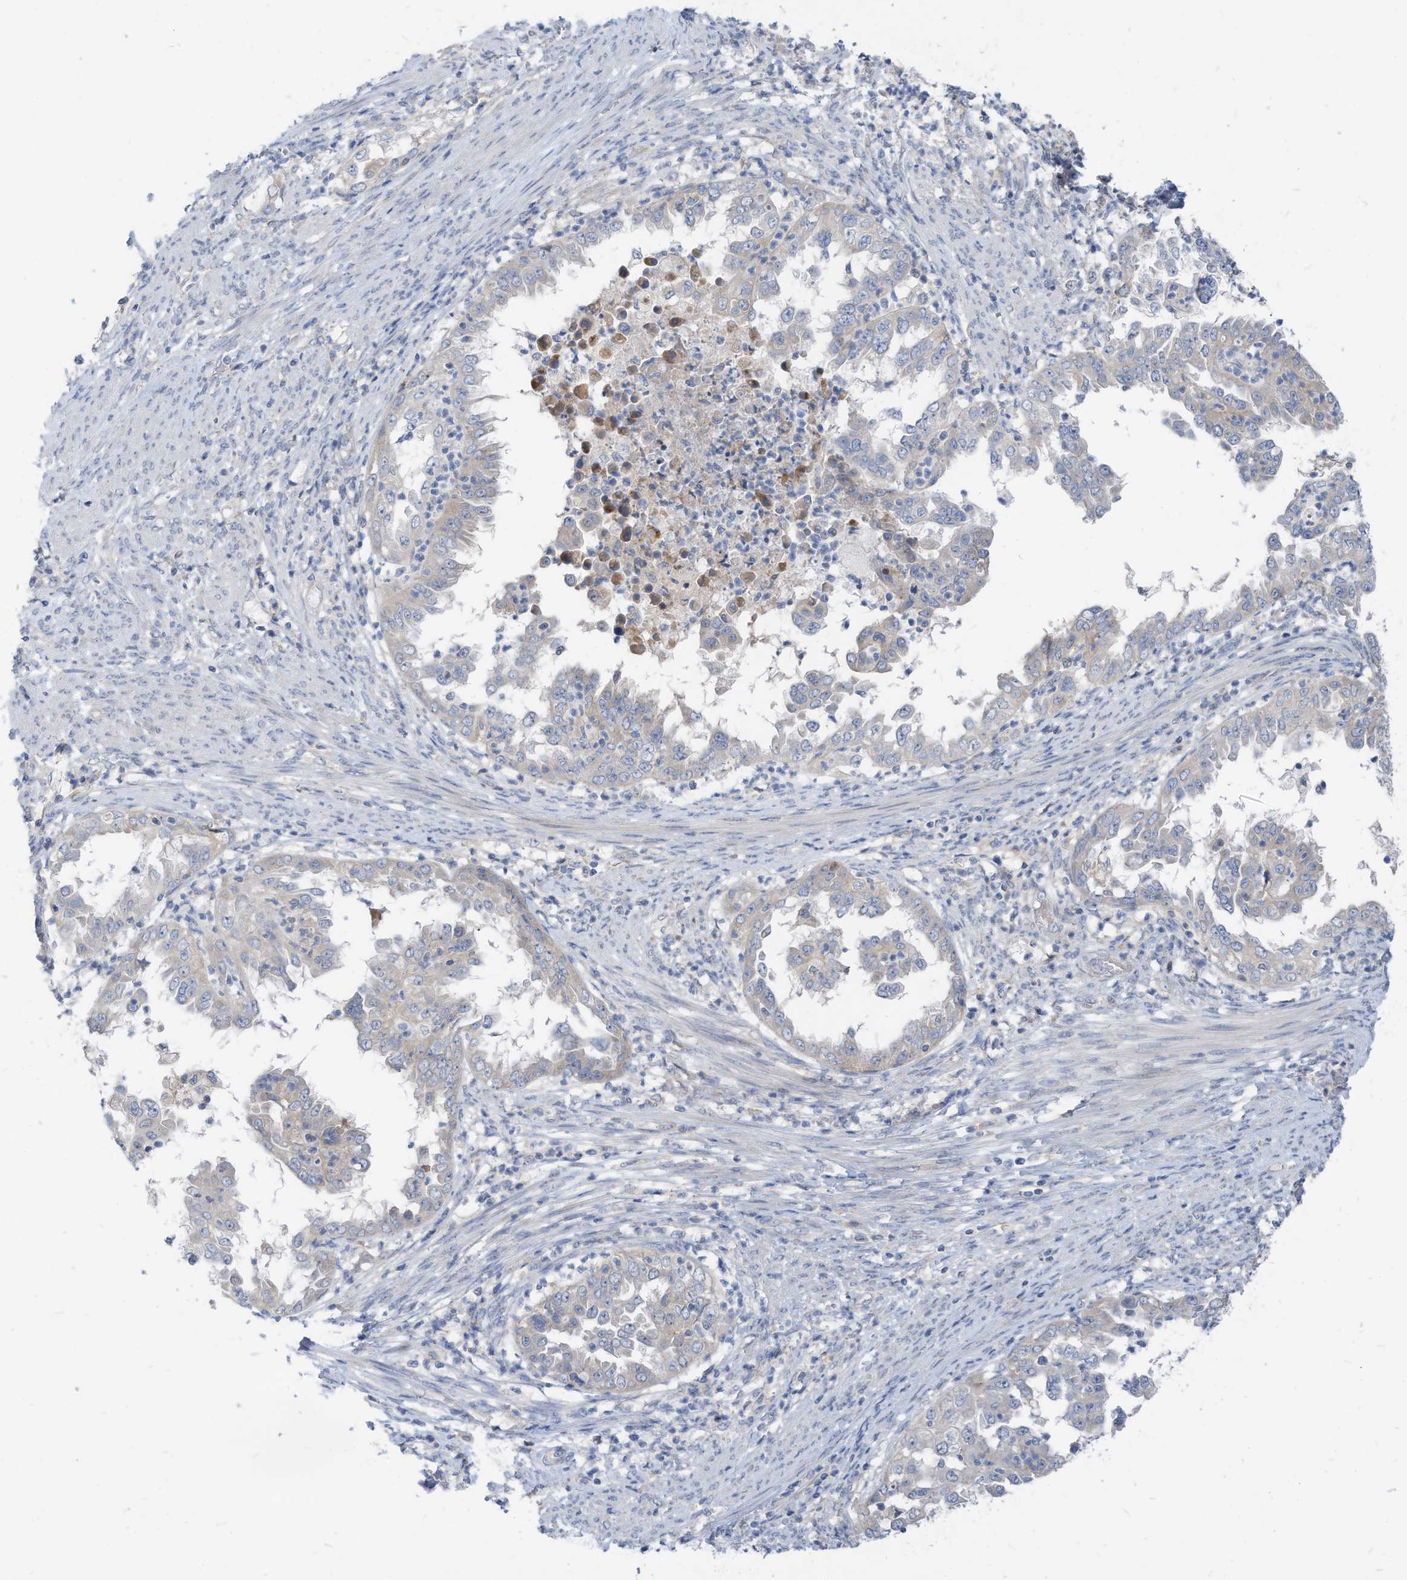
{"staining": {"intensity": "negative", "quantity": "none", "location": "none"}, "tissue": "endometrial cancer", "cell_type": "Tumor cells", "image_type": "cancer", "snomed": [{"axis": "morphology", "description": "Adenocarcinoma, NOS"}, {"axis": "topography", "description": "Endometrium"}], "caption": "There is no significant positivity in tumor cells of adenocarcinoma (endometrial).", "gene": "LDAH", "patient": {"sex": "female", "age": 85}}